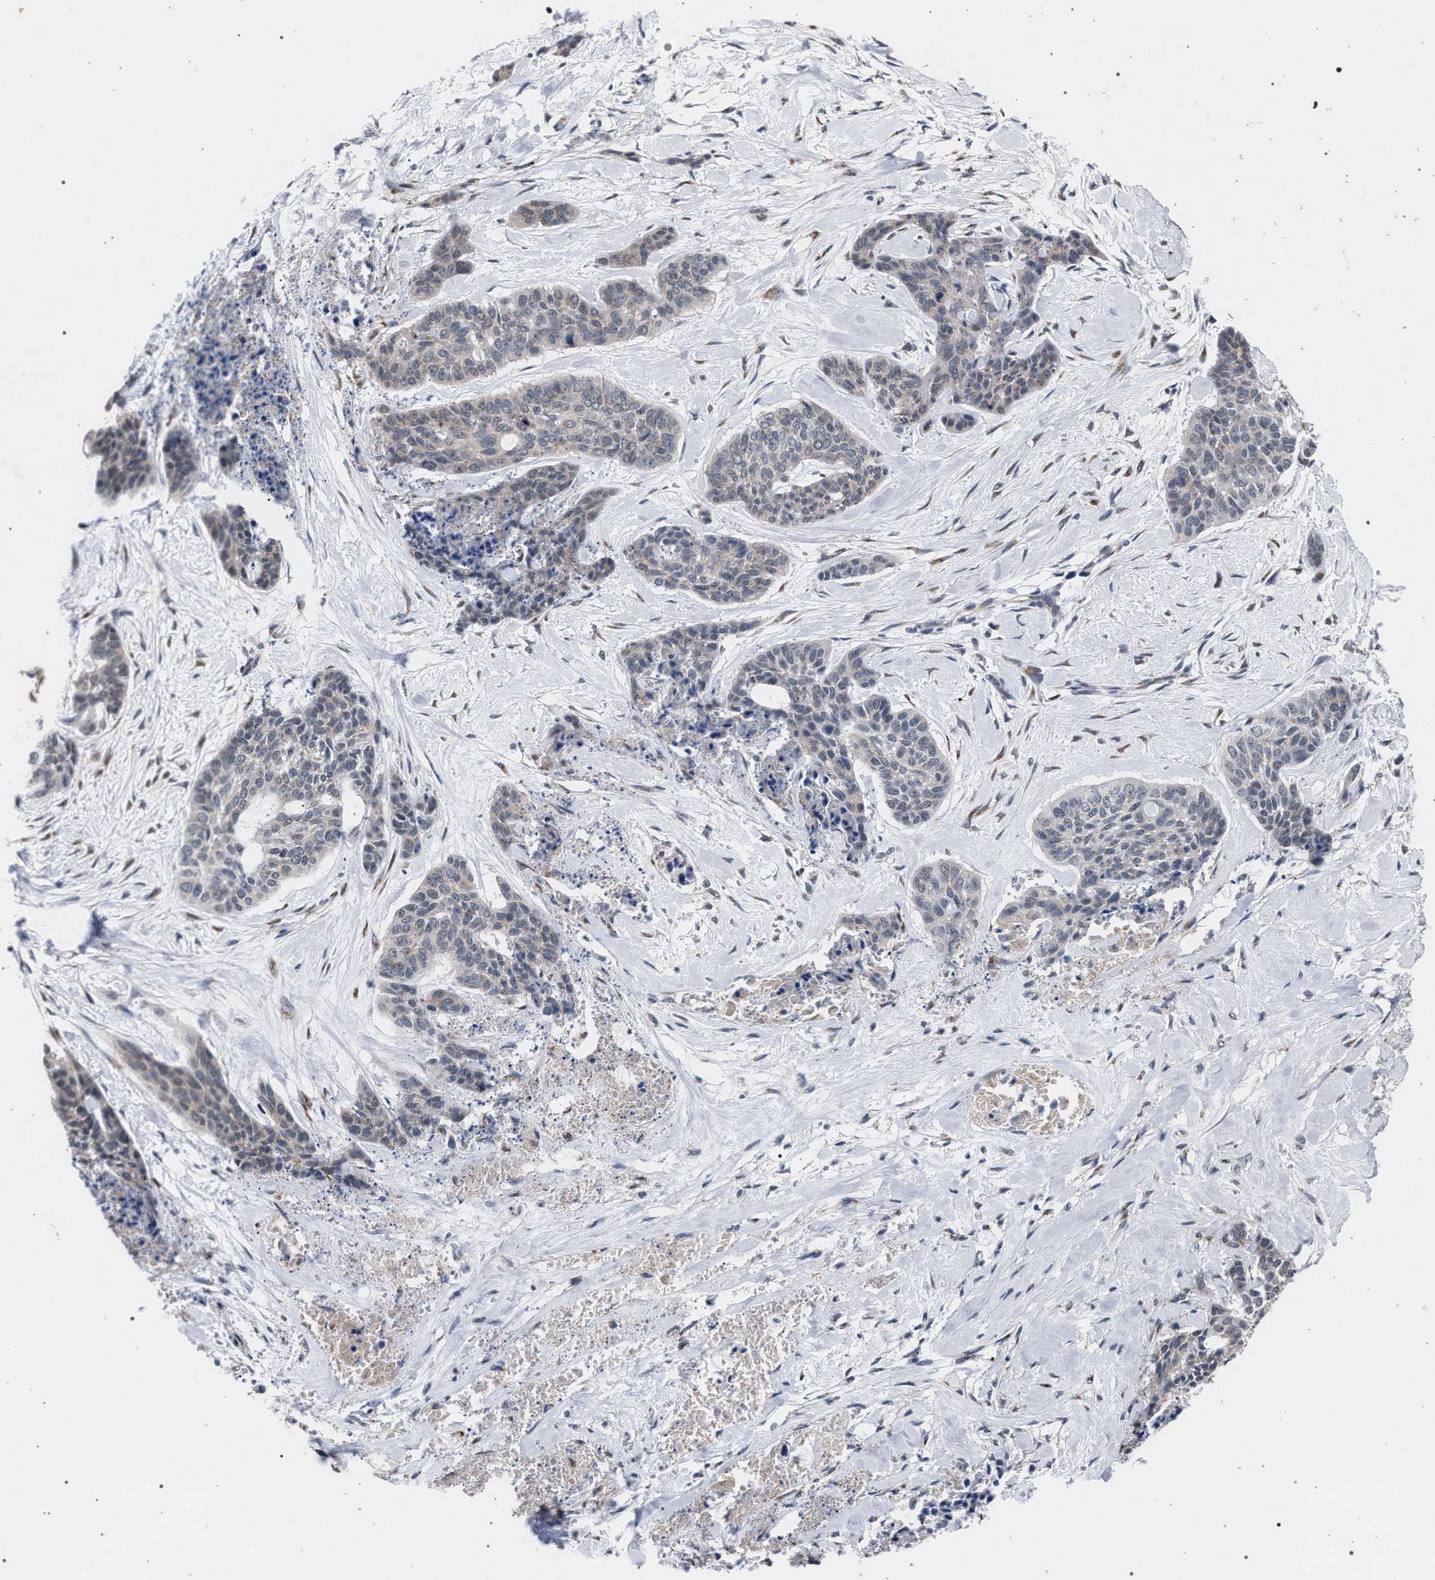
{"staining": {"intensity": "negative", "quantity": "none", "location": "none"}, "tissue": "skin cancer", "cell_type": "Tumor cells", "image_type": "cancer", "snomed": [{"axis": "morphology", "description": "Basal cell carcinoma"}, {"axis": "topography", "description": "Skin"}], "caption": "Immunohistochemical staining of human skin basal cell carcinoma shows no significant staining in tumor cells.", "gene": "GOLGA2", "patient": {"sex": "female", "age": 64}}